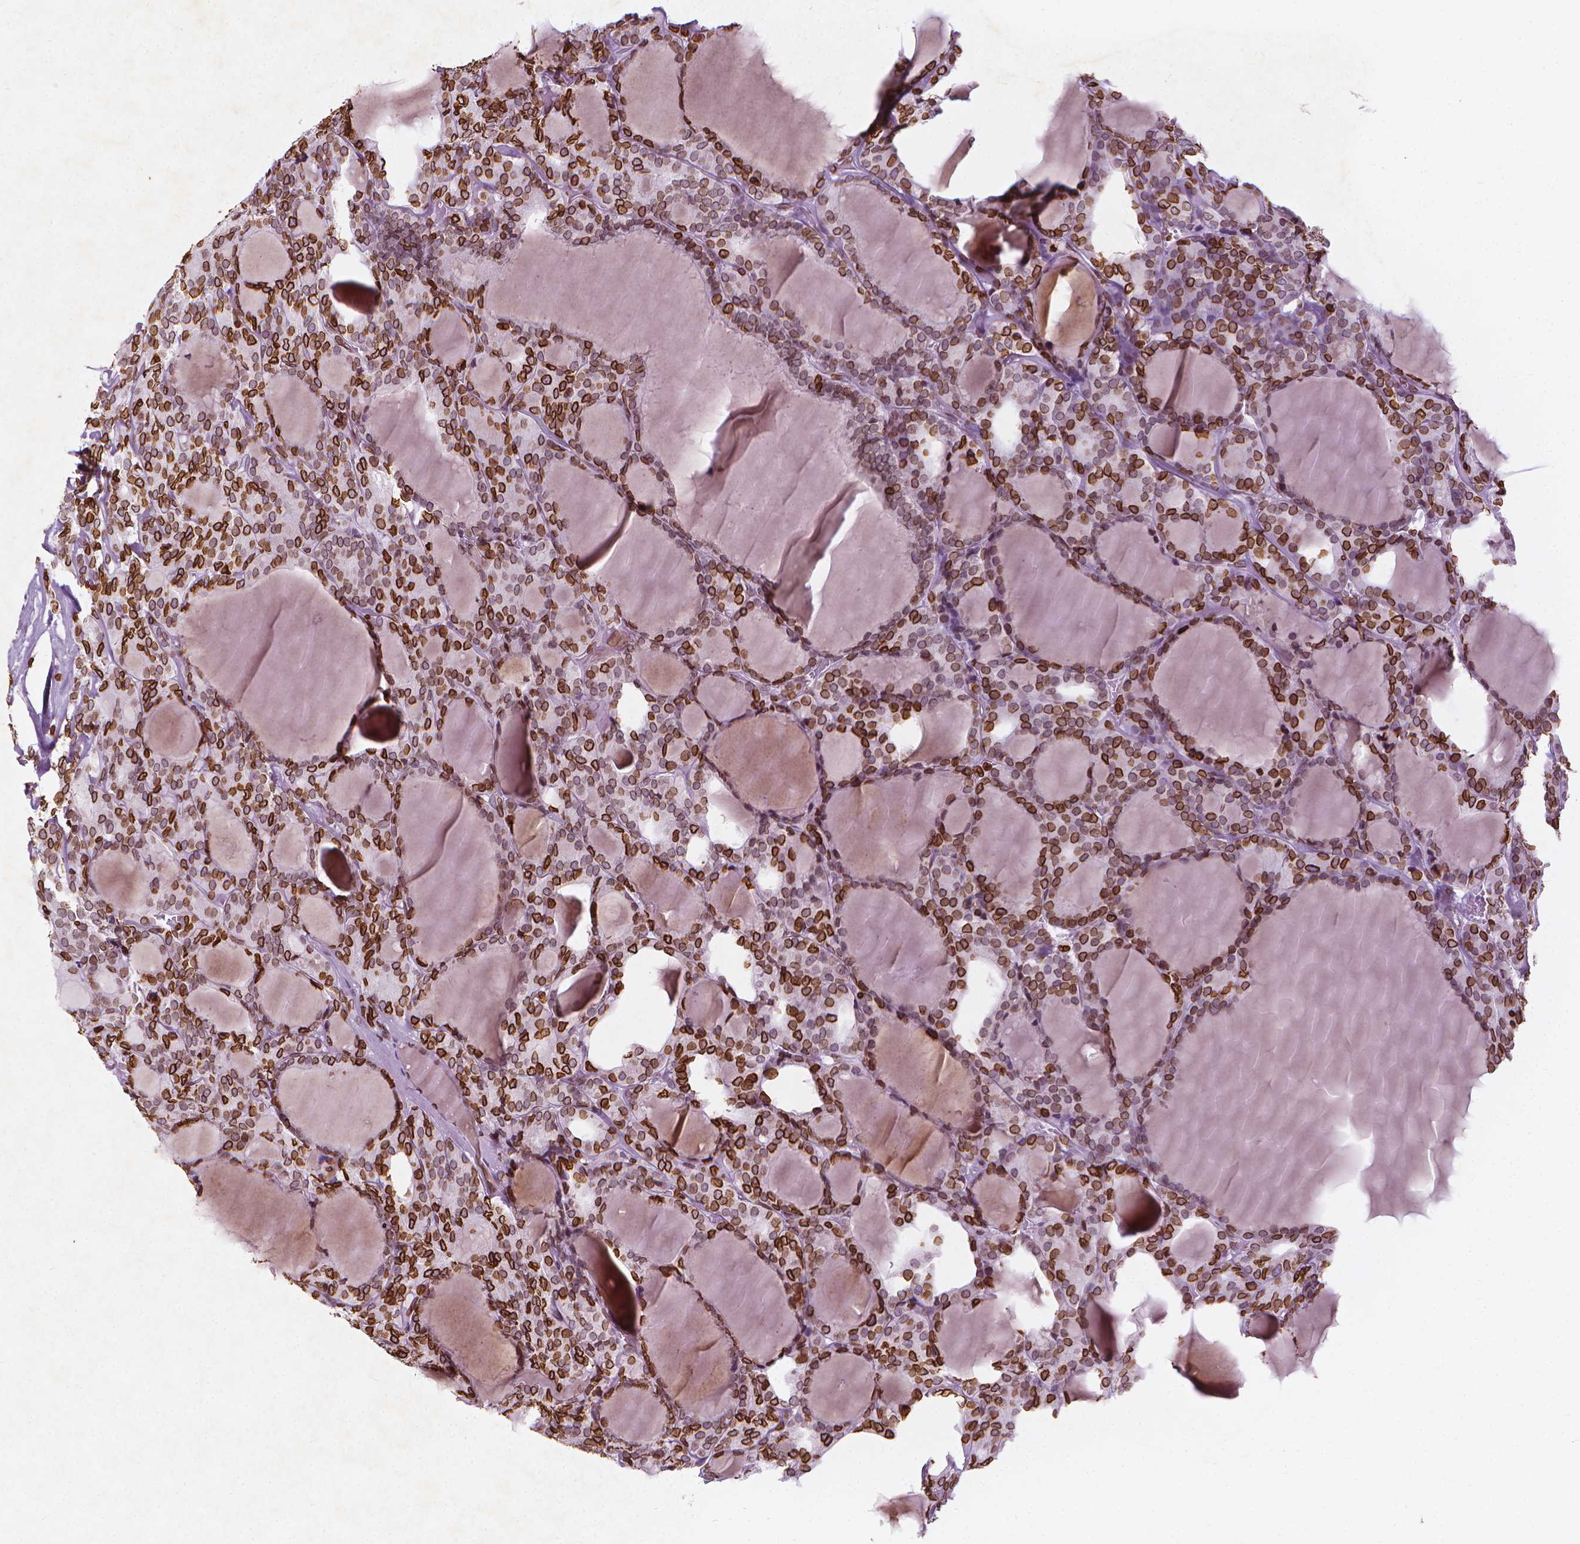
{"staining": {"intensity": "strong", "quantity": ">75%", "location": "cytoplasmic/membranous,nuclear"}, "tissue": "thyroid cancer", "cell_type": "Tumor cells", "image_type": "cancer", "snomed": [{"axis": "morphology", "description": "Follicular adenoma carcinoma, NOS"}, {"axis": "topography", "description": "Thyroid gland"}], "caption": "This histopathology image exhibits immunohistochemistry staining of human thyroid follicular adenoma carcinoma, with high strong cytoplasmic/membranous and nuclear expression in about >75% of tumor cells.", "gene": "LMNB1", "patient": {"sex": "male", "age": 74}}